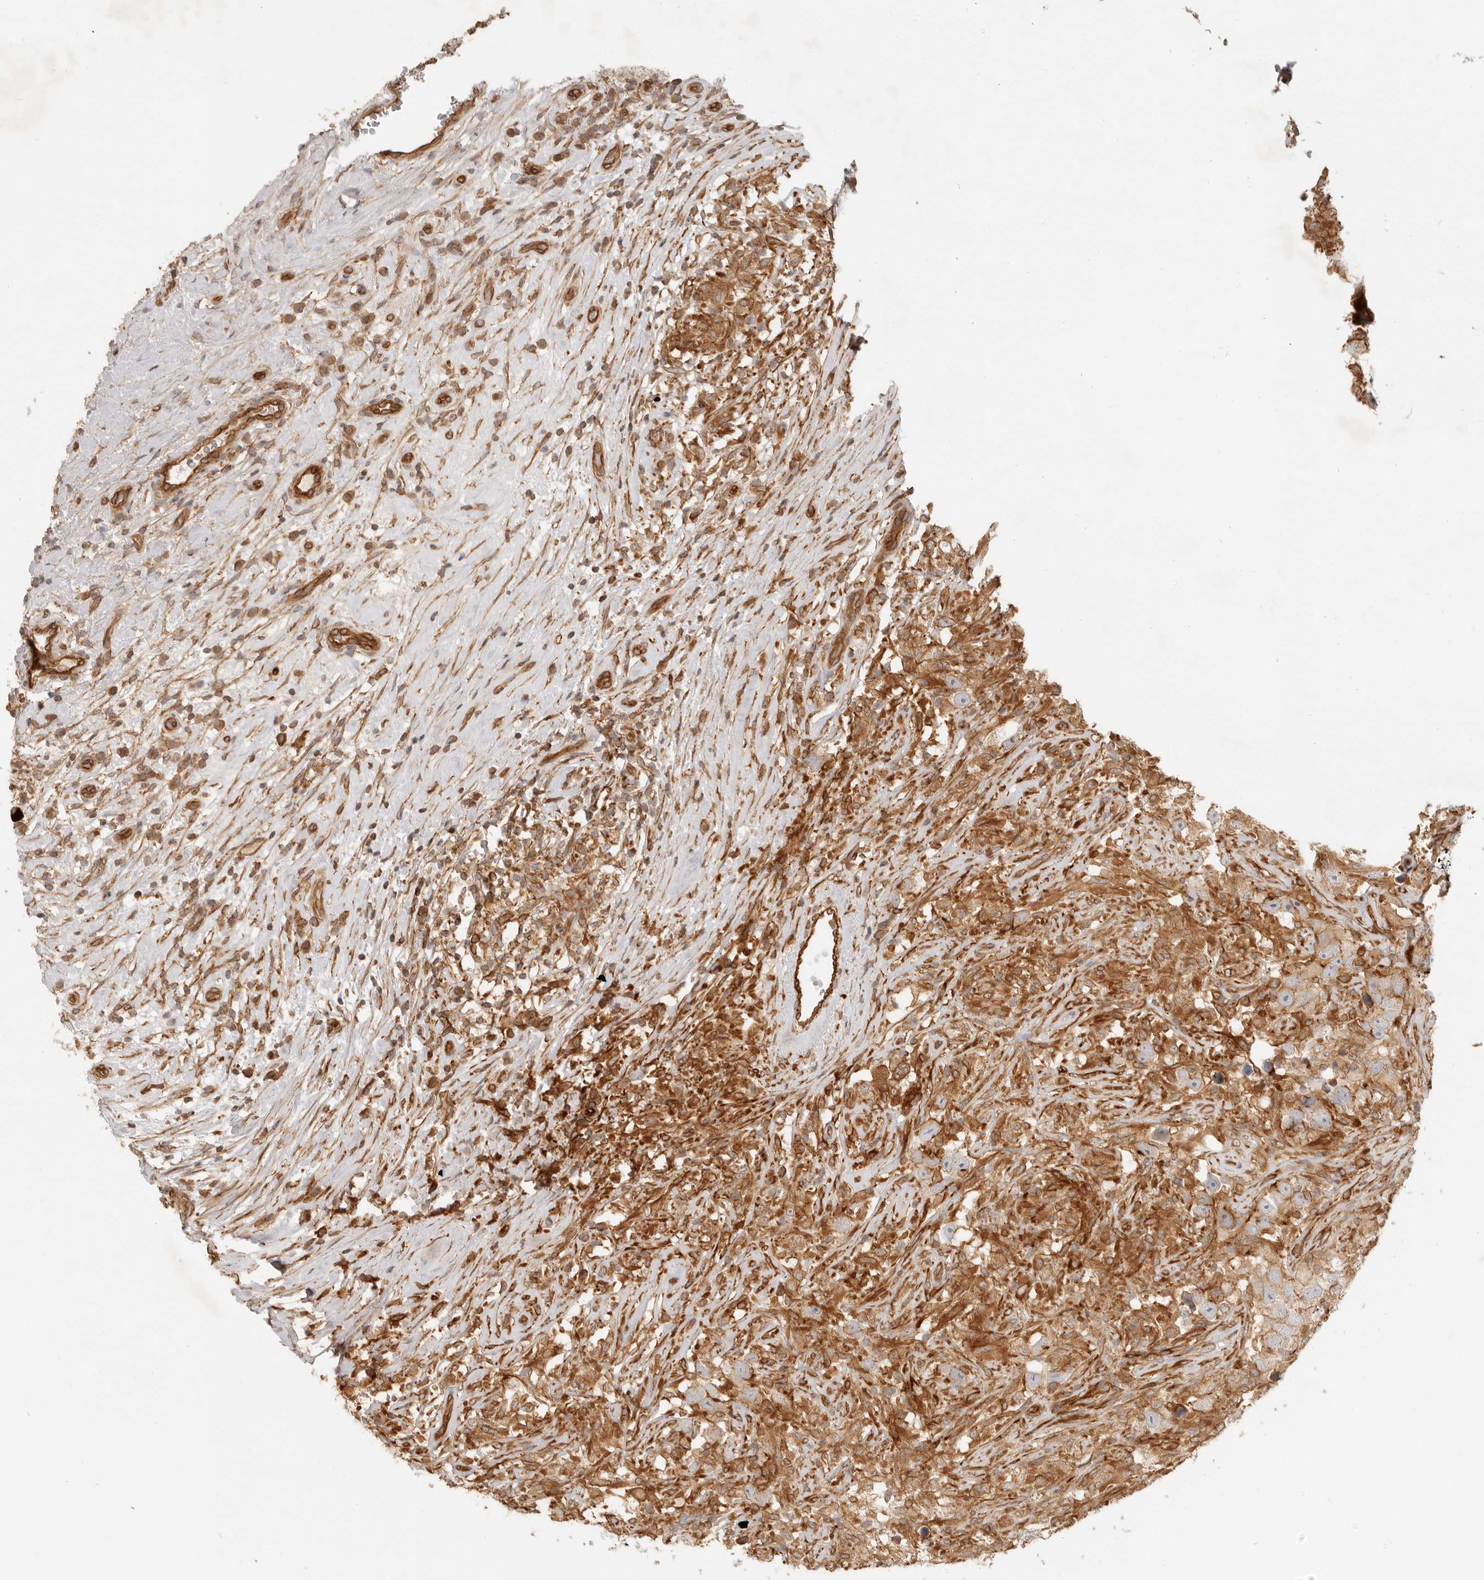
{"staining": {"intensity": "moderate", "quantity": "<25%", "location": "cytoplasmic/membranous"}, "tissue": "testis cancer", "cell_type": "Tumor cells", "image_type": "cancer", "snomed": [{"axis": "morphology", "description": "Seminoma, NOS"}, {"axis": "topography", "description": "Testis"}], "caption": "Testis cancer (seminoma) tissue shows moderate cytoplasmic/membranous positivity in approximately <25% of tumor cells", "gene": "UFSP1", "patient": {"sex": "male", "age": 49}}